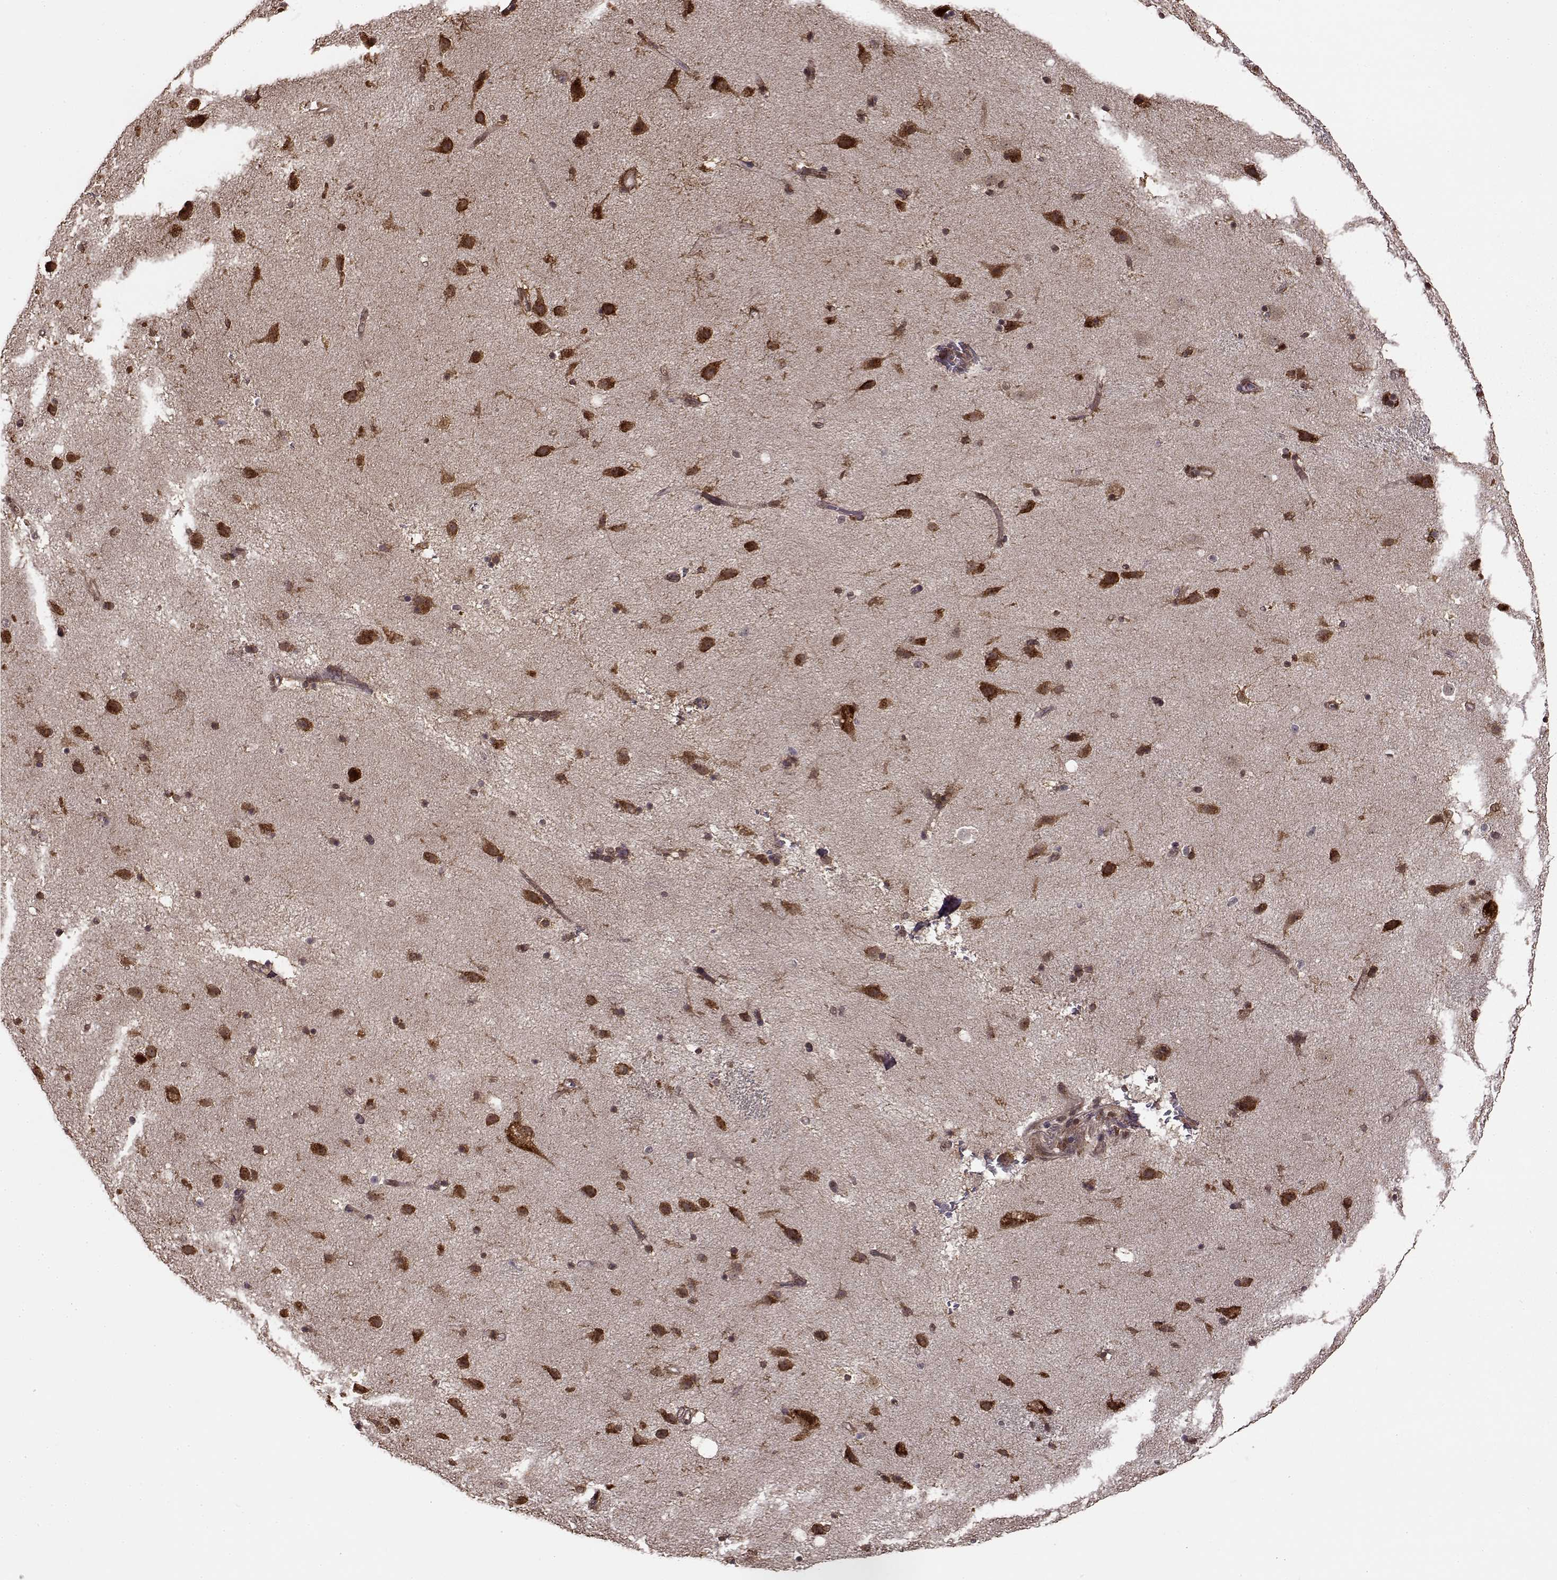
{"staining": {"intensity": "moderate", "quantity": "25%-75%", "location": "nuclear"}, "tissue": "caudate", "cell_type": "Glial cells", "image_type": "normal", "snomed": [{"axis": "morphology", "description": "Normal tissue, NOS"}, {"axis": "topography", "description": "Lateral ventricle wall"}], "caption": "IHC micrograph of unremarkable caudate stained for a protein (brown), which reveals medium levels of moderate nuclear positivity in approximately 25%-75% of glial cells.", "gene": "FTO", "patient": {"sex": "female", "age": 71}}